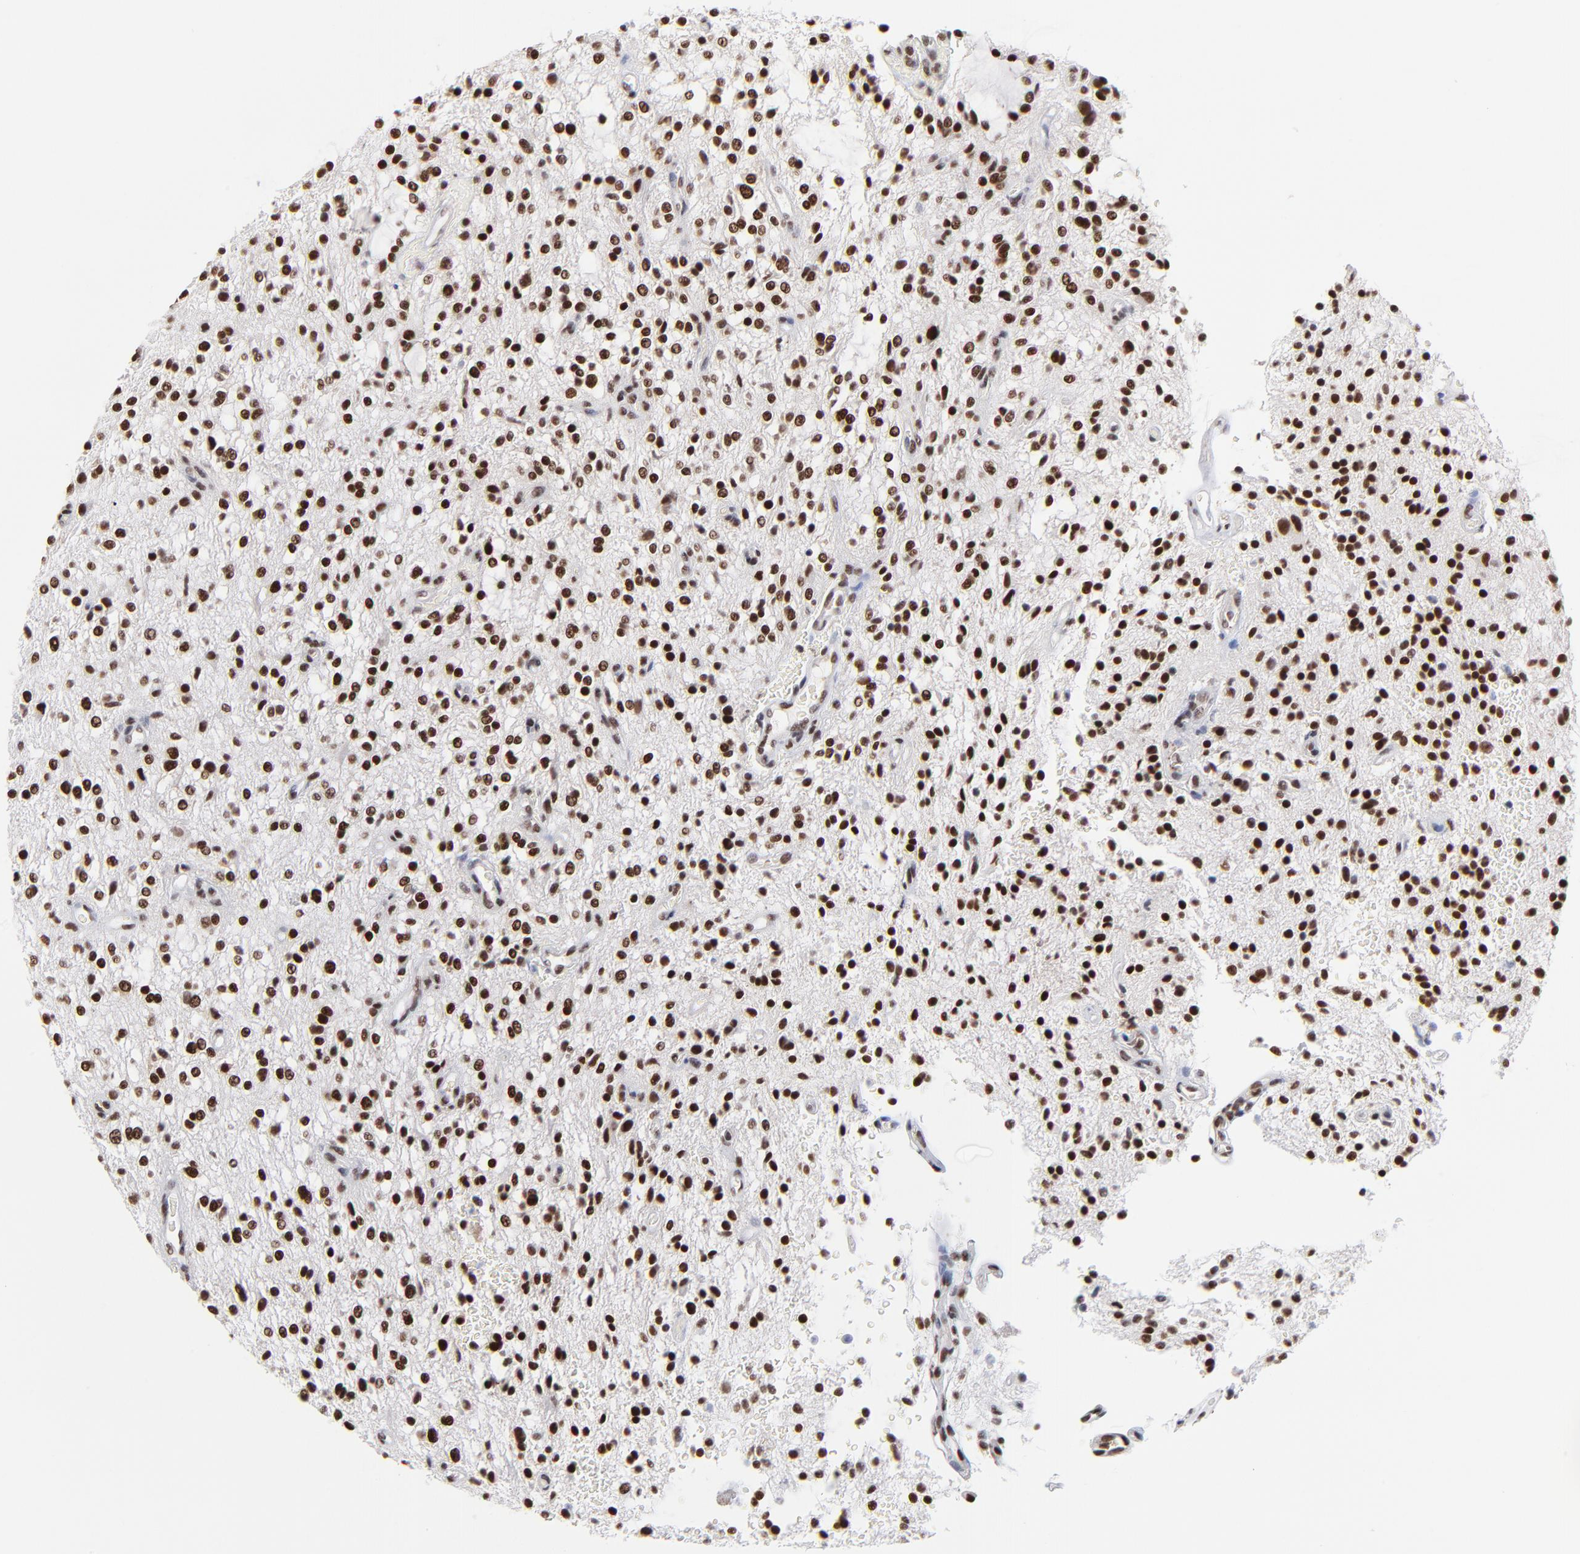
{"staining": {"intensity": "strong", "quantity": ">75%", "location": "nuclear"}, "tissue": "glioma", "cell_type": "Tumor cells", "image_type": "cancer", "snomed": [{"axis": "morphology", "description": "Glioma, malignant, NOS"}, {"axis": "topography", "description": "Cerebellum"}], "caption": "Glioma stained with a brown dye exhibits strong nuclear positive expression in approximately >75% of tumor cells.", "gene": "ZMYM3", "patient": {"sex": "female", "age": 10}}